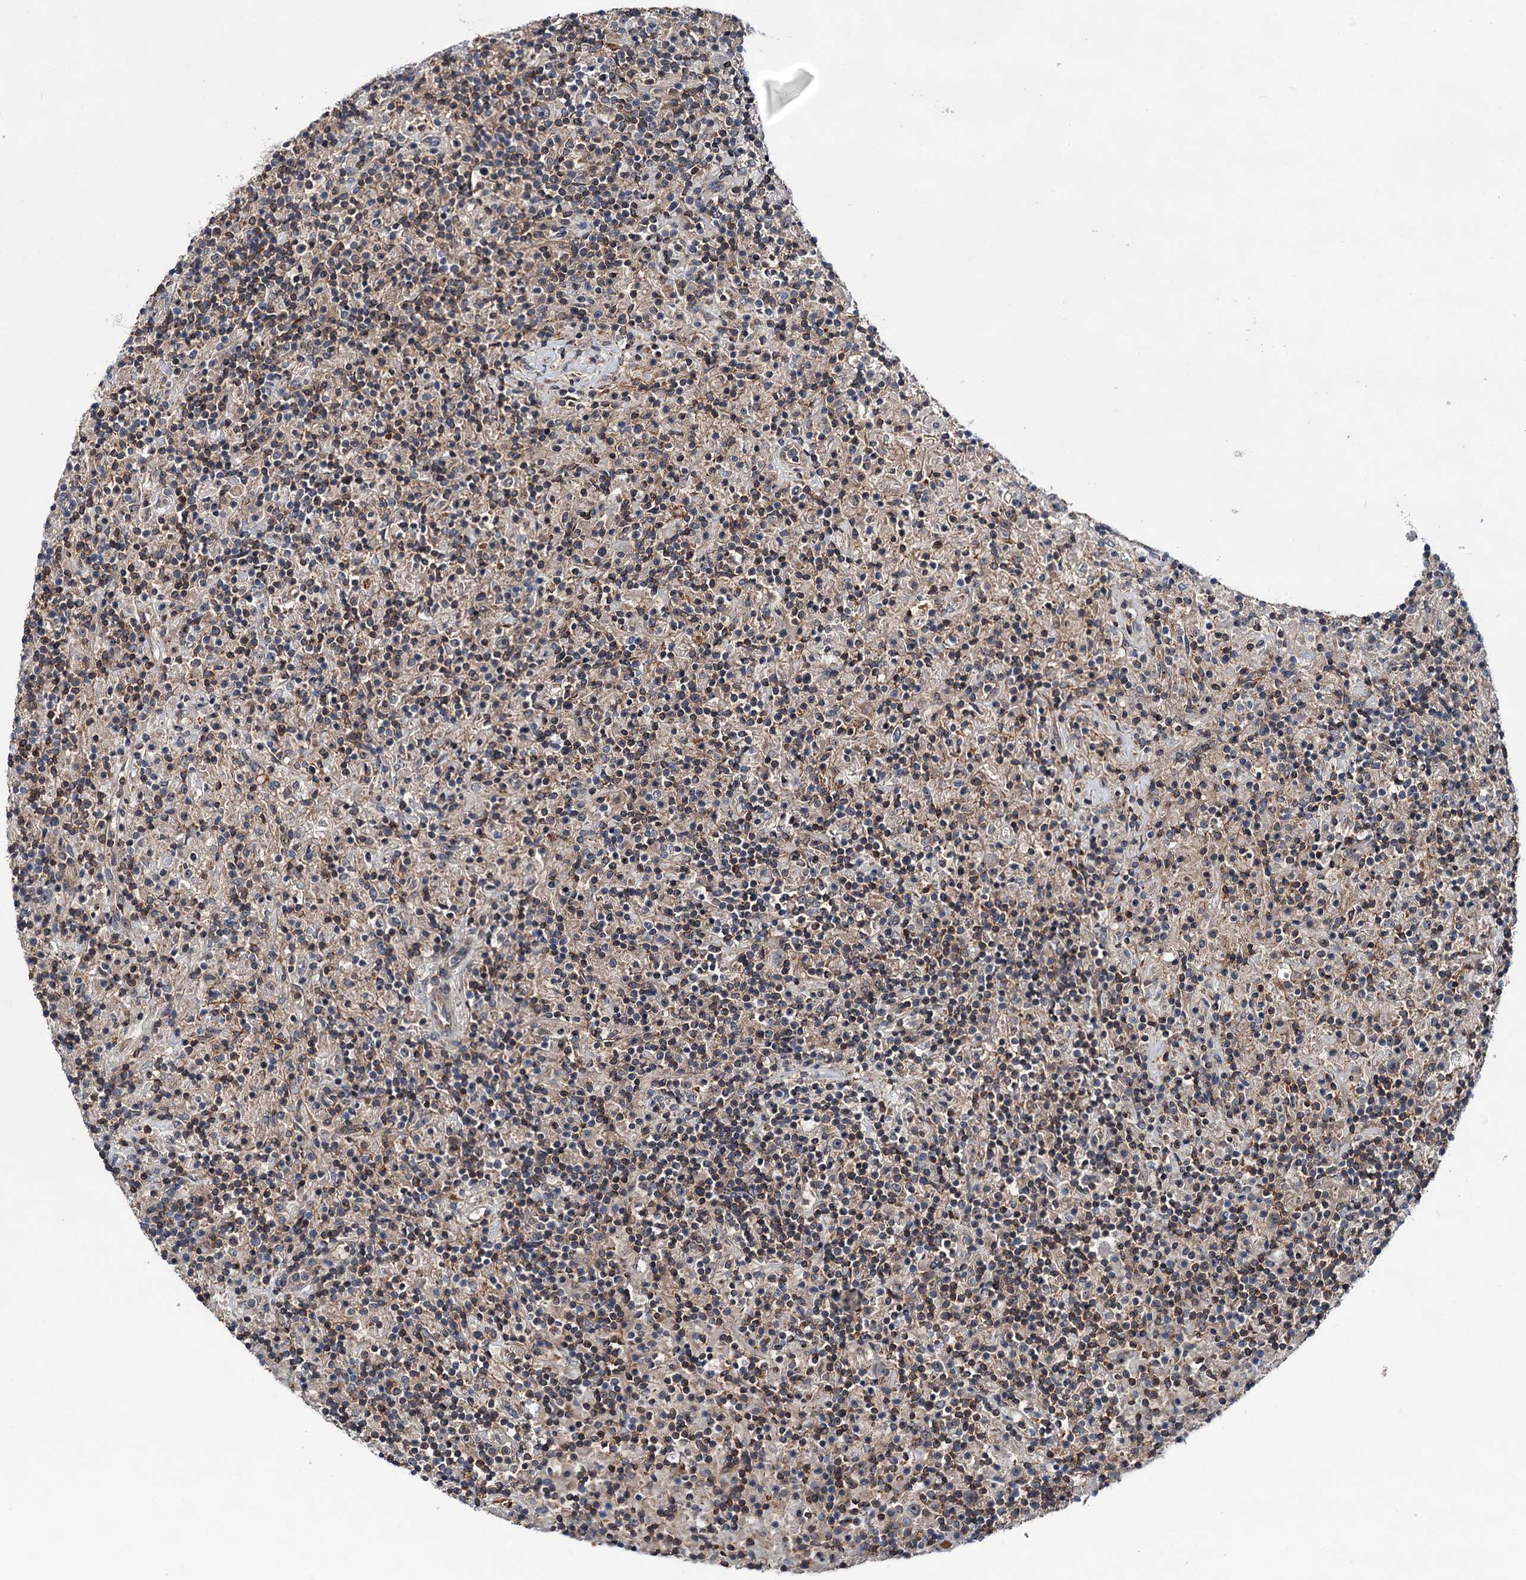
{"staining": {"intensity": "negative", "quantity": "none", "location": "none"}, "tissue": "lymphoma", "cell_type": "Tumor cells", "image_type": "cancer", "snomed": [{"axis": "morphology", "description": "Hodgkin's disease, NOS"}, {"axis": "topography", "description": "Lymph node"}], "caption": "Micrograph shows no protein staining in tumor cells of Hodgkin's disease tissue. The staining was performed using DAB to visualize the protein expression in brown, while the nuclei were stained in blue with hematoxylin (Magnification: 20x).", "gene": "ABLIM1", "patient": {"sex": "male", "age": 70}}